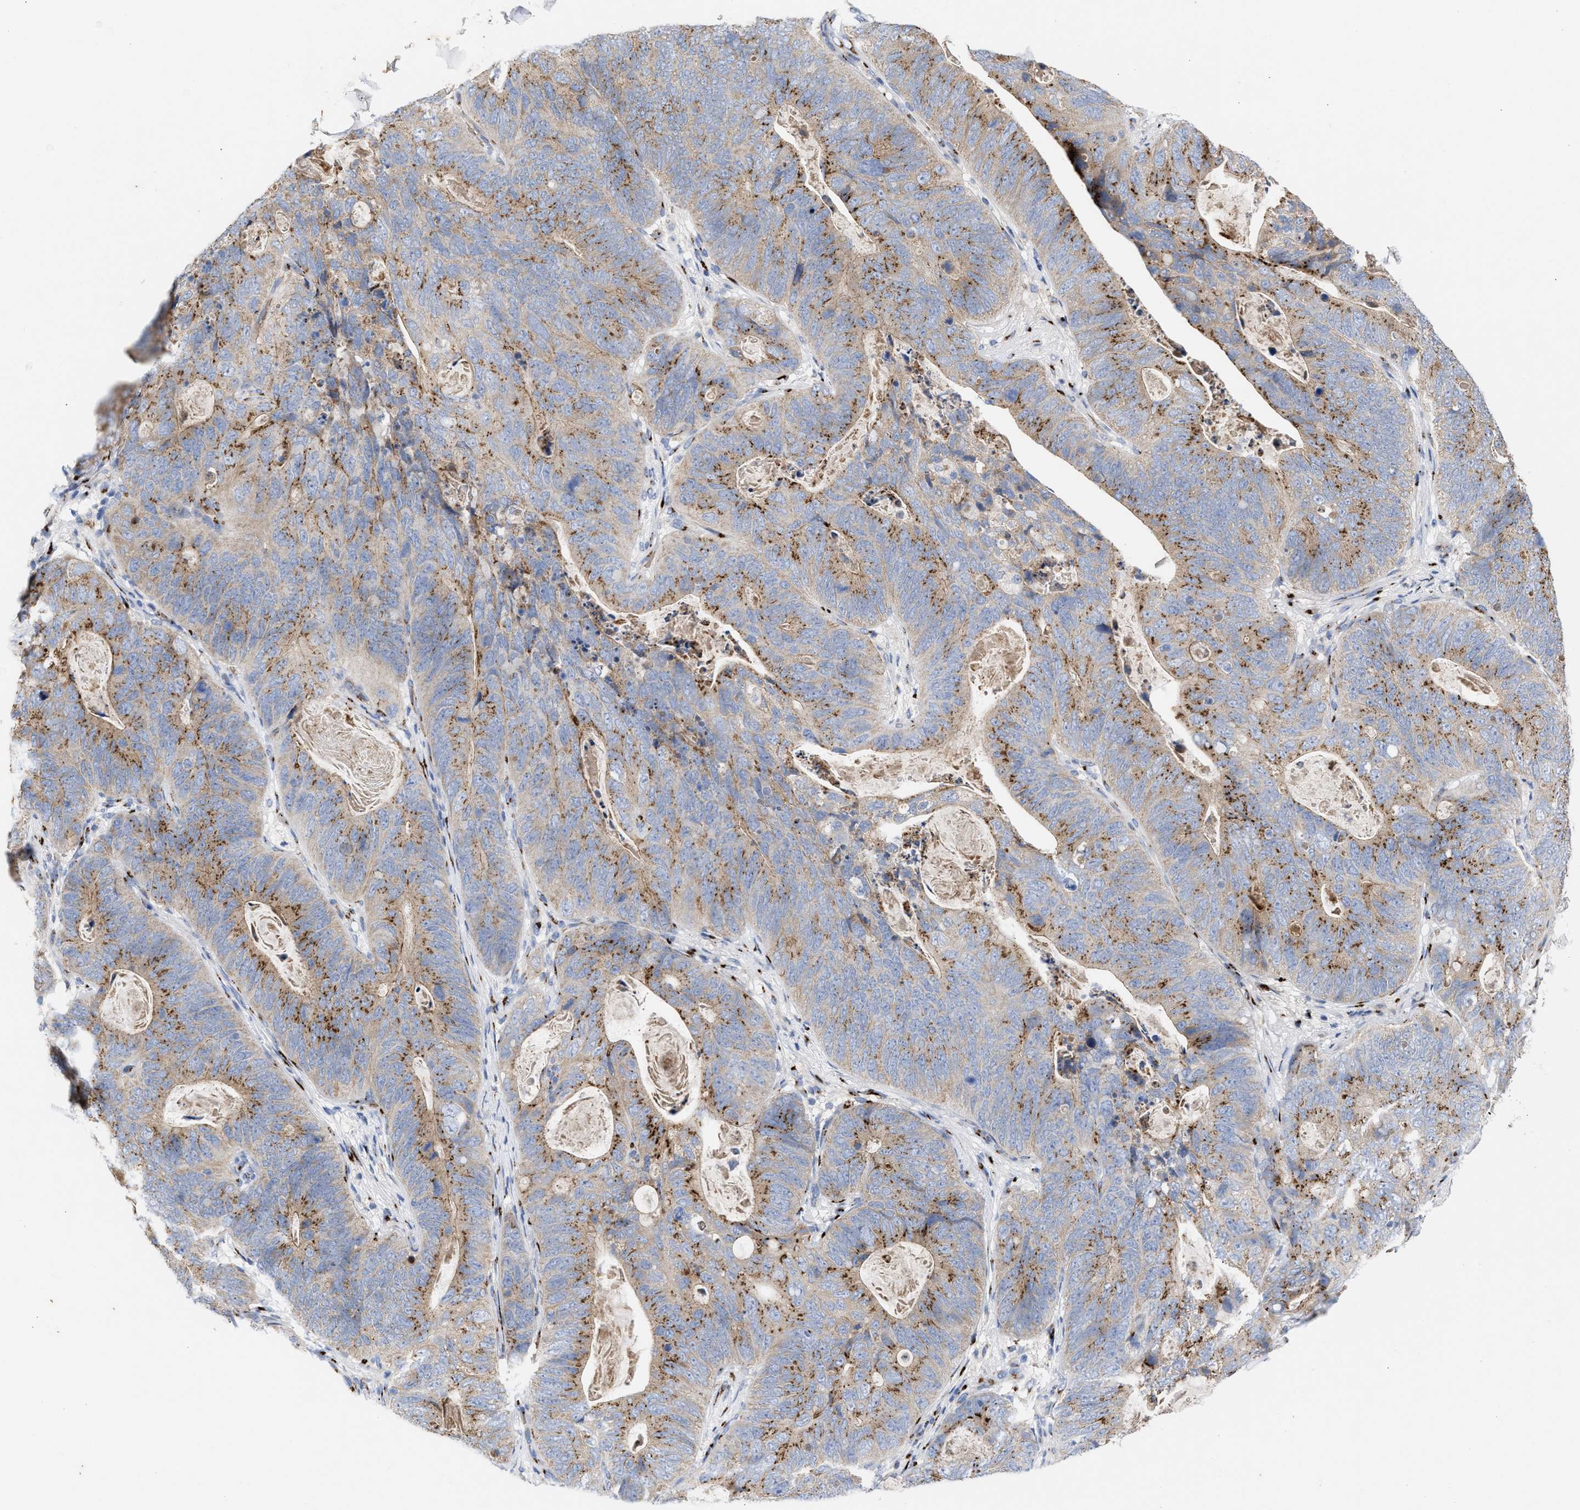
{"staining": {"intensity": "strong", "quantity": ">75%", "location": "cytoplasmic/membranous"}, "tissue": "stomach cancer", "cell_type": "Tumor cells", "image_type": "cancer", "snomed": [{"axis": "morphology", "description": "Normal tissue, NOS"}, {"axis": "morphology", "description": "Adenocarcinoma, NOS"}, {"axis": "topography", "description": "Stomach"}], "caption": "High-power microscopy captured an IHC micrograph of stomach cancer (adenocarcinoma), revealing strong cytoplasmic/membranous positivity in about >75% of tumor cells.", "gene": "CCL2", "patient": {"sex": "female", "age": 89}}